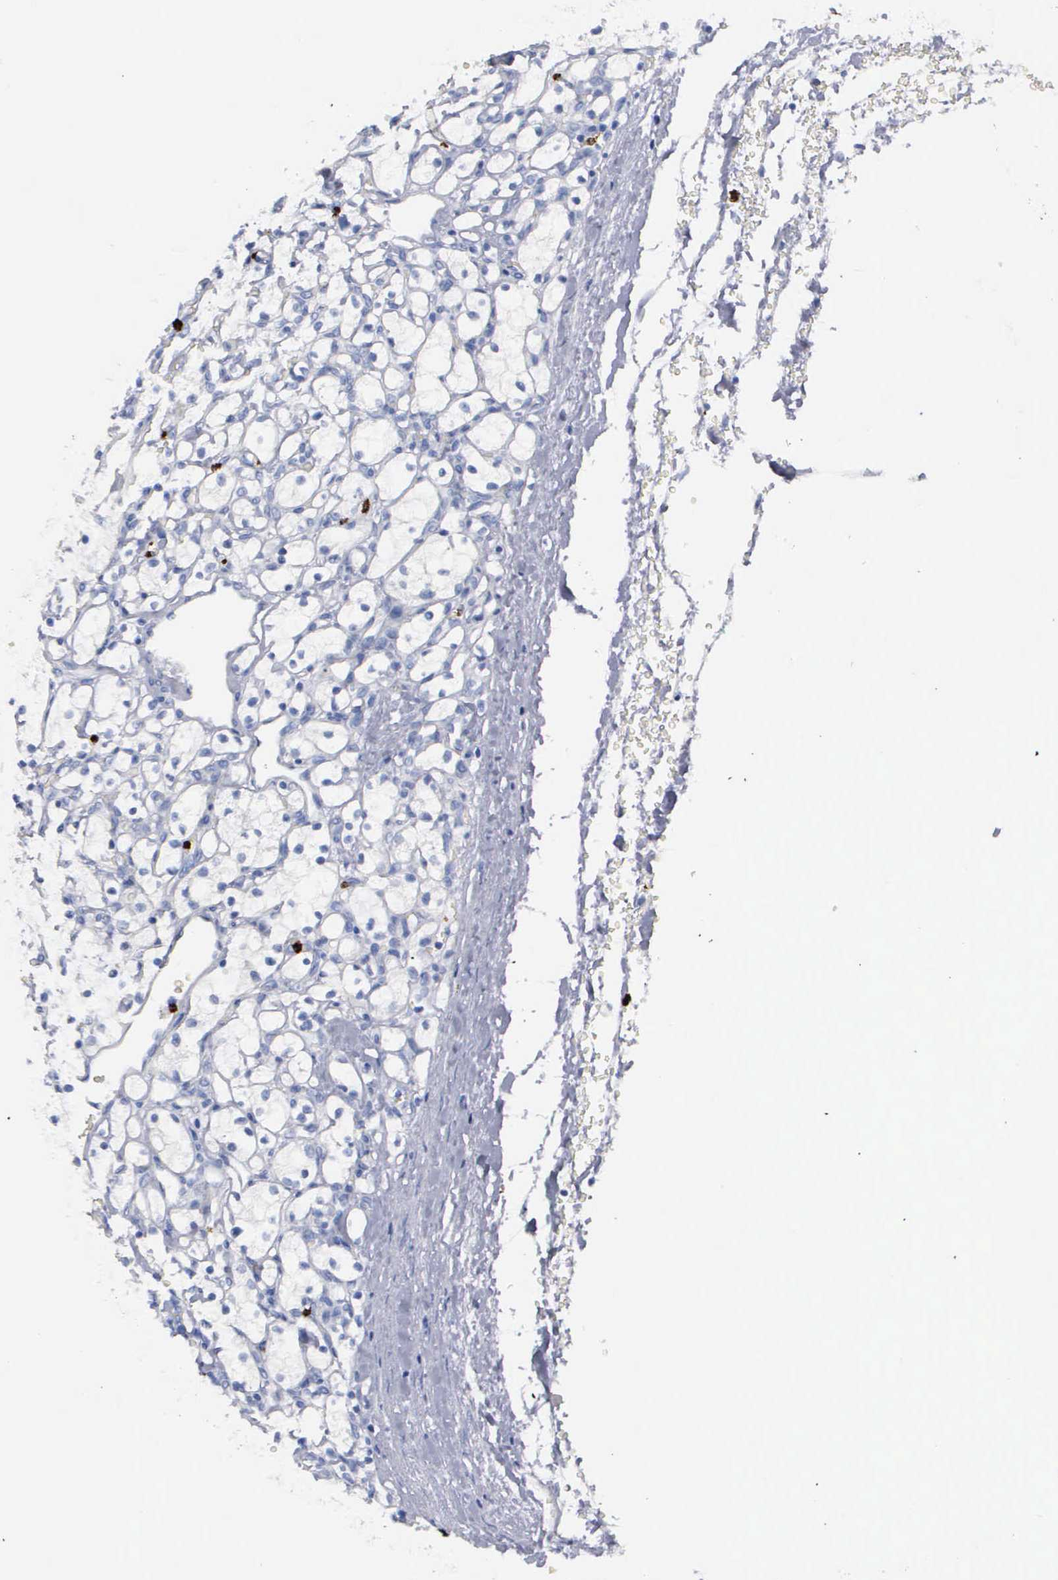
{"staining": {"intensity": "negative", "quantity": "none", "location": "none"}, "tissue": "renal cancer", "cell_type": "Tumor cells", "image_type": "cancer", "snomed": [{"axis": "morphology", "description": "Adenocarcinoma, NOS"}, {"axis": "topography", "description": "Kidney"}], "caption": "The image shows no significant positivity in tumor cells of renal adenocarcinoma.", "gene": "CTSG", "patient": {"sex": "female", "age": 83}}